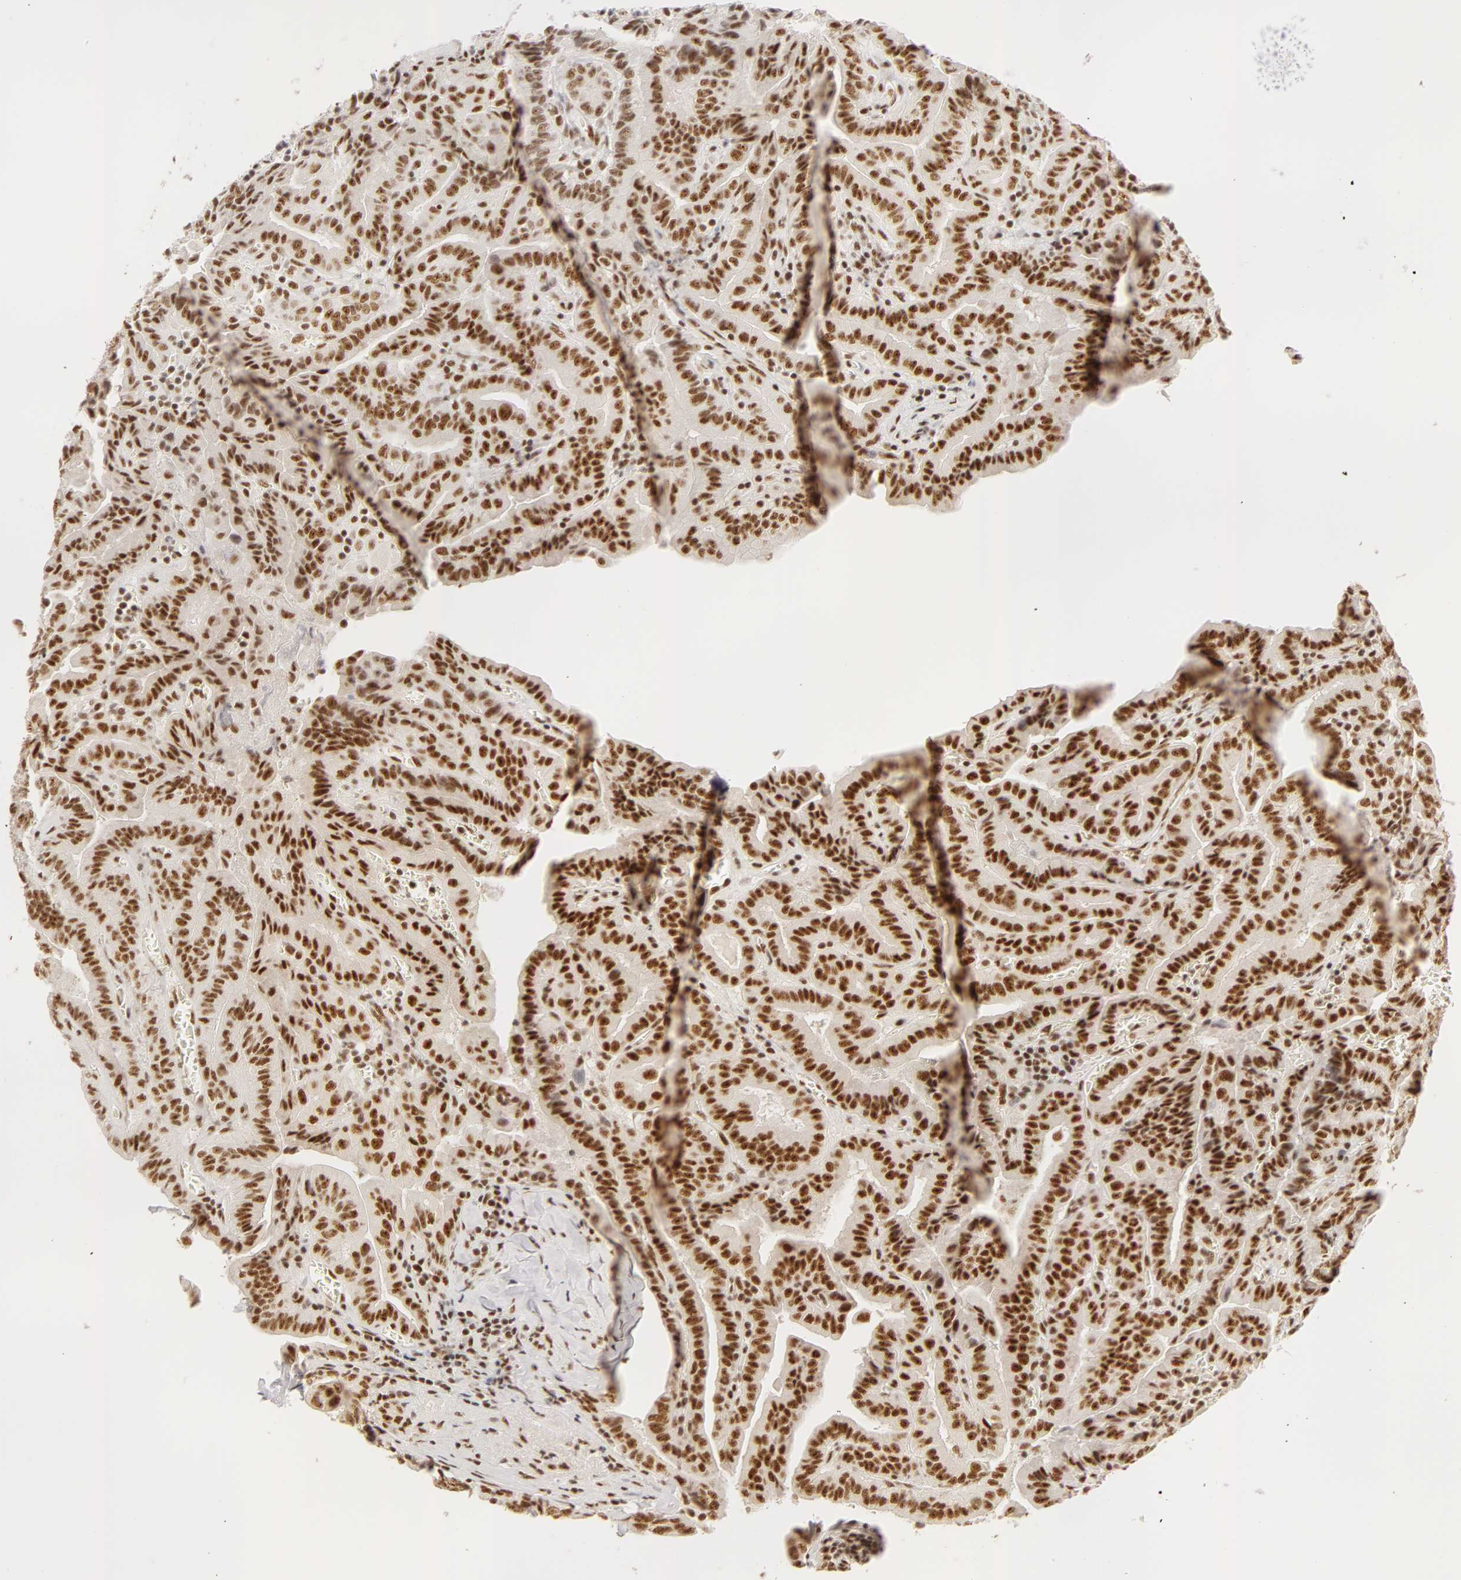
{"staining": {"intensity": "strong", "quantity": ">75%", "location": "nuclear"}, "tissue": "thyroid cancer", "cell_type": "Tumor cells", "image_type": "cancer", "snomed": [{"axis": "morphology", "description": "Papillary adenocarcinoma, NOS"}, {"axis": "topography", "description": "Thyroid gland"}], "caption": "Immunohistochemistry of papillary adenocarcinoma (thyroid) reveals high levels of strong nuclear expression in about >75% of tumor cells.", "gene": "RBM39", "patient": {"sex": "female", "age": 71}}